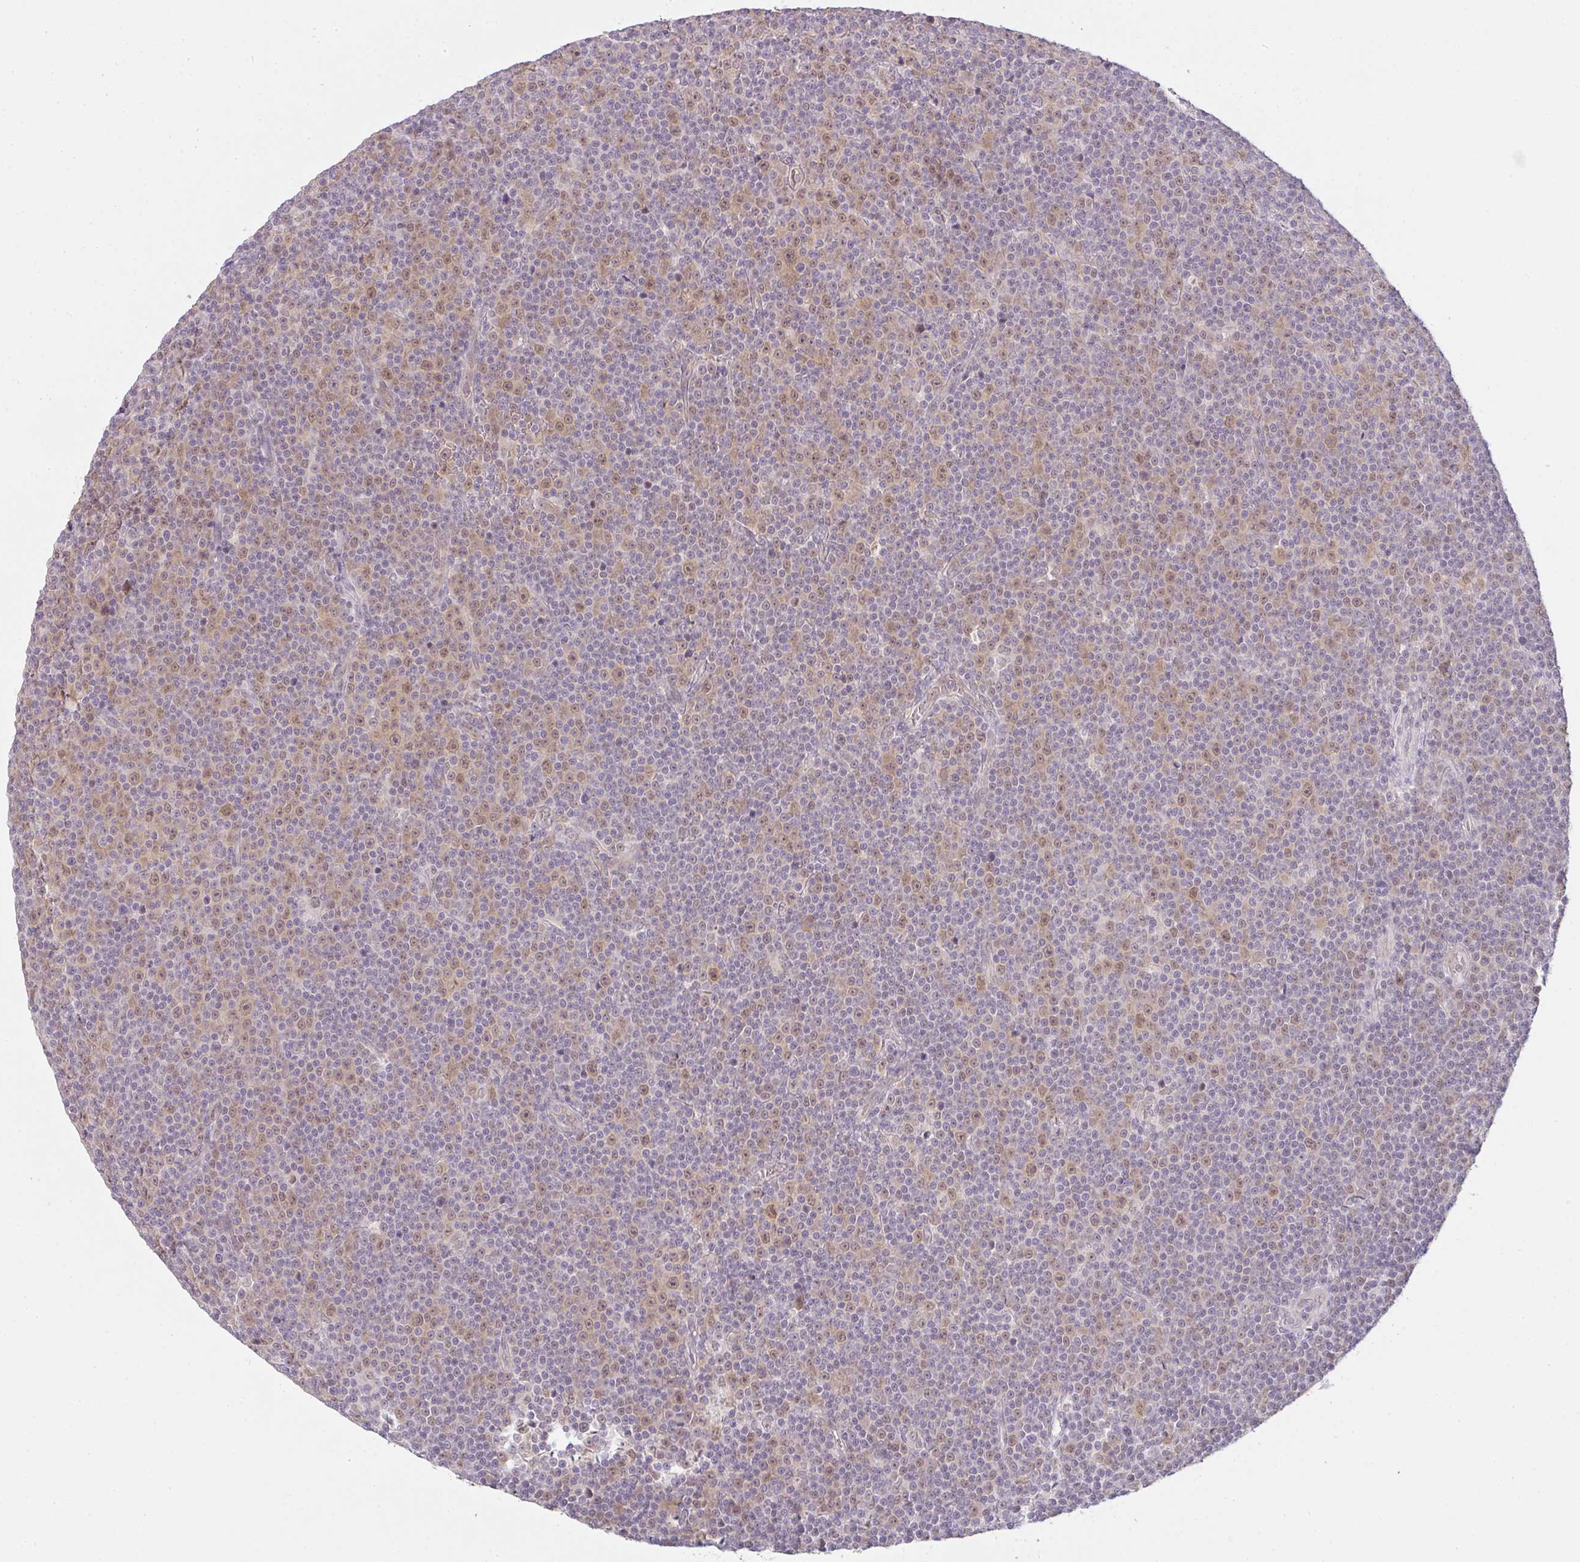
{"staining": {"intensity": "moderate", "quantity": "<25%", "location": "nuclear"}, "tissue": "lymphoma", "cell_type": "Tumor cells", "image_type": "cancer", "snomed": [{"axis": "morphology", "description": "Malignant lymphoma, non-Hodgkin's type, Low grade"}, {"axis": "topography", "description": "Lymph node"}], "caption": "Protein staining shows moderate nuclear expression in approximately <25% of tumor cells in lymphoma. (DAB (3,3'-diaminobenzidine) IHC, brown staining for protein, blue staining for nuclei).", "gene": "CSE1L", "patient": {"sex": "female", "age": 67}}